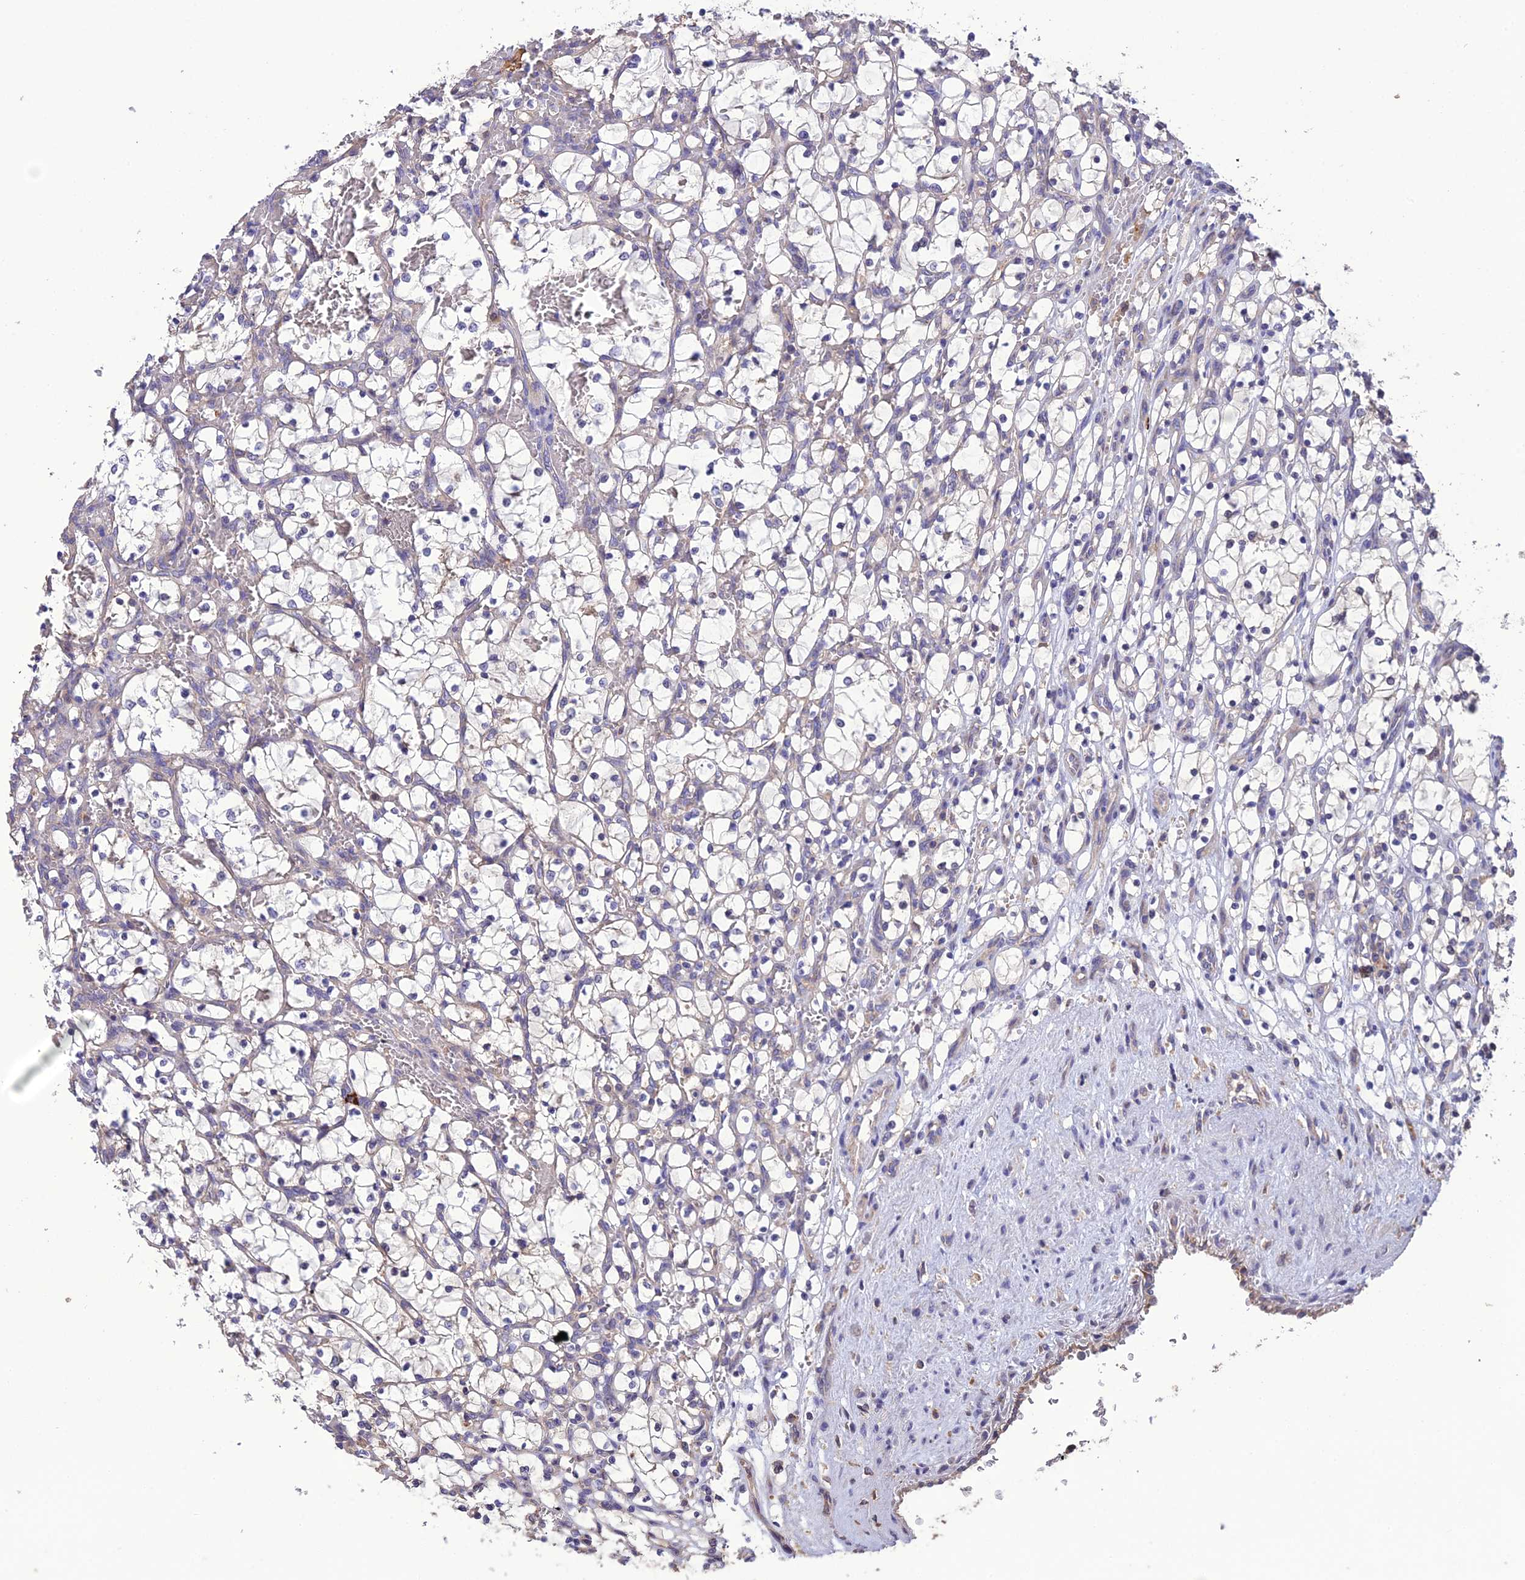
{"staining": {"intensity": "negative", "quantity": "none", "location": "none"}, "tissue": "renal cancer", "cell_type": "Tumor cells", "image_type": "cancer", "snomed": [{"axis": "morphology", "description": "Adenocarcinoma, NOS"}, {"axis": "topography", "description": "Kidney"}], "caption": "A photomicrograph of renal cancer stained for a protein demonstrates no brown staining in tumor cells.", "gene": "MIOS", "patient": {"sex": "female", "age": 69}}